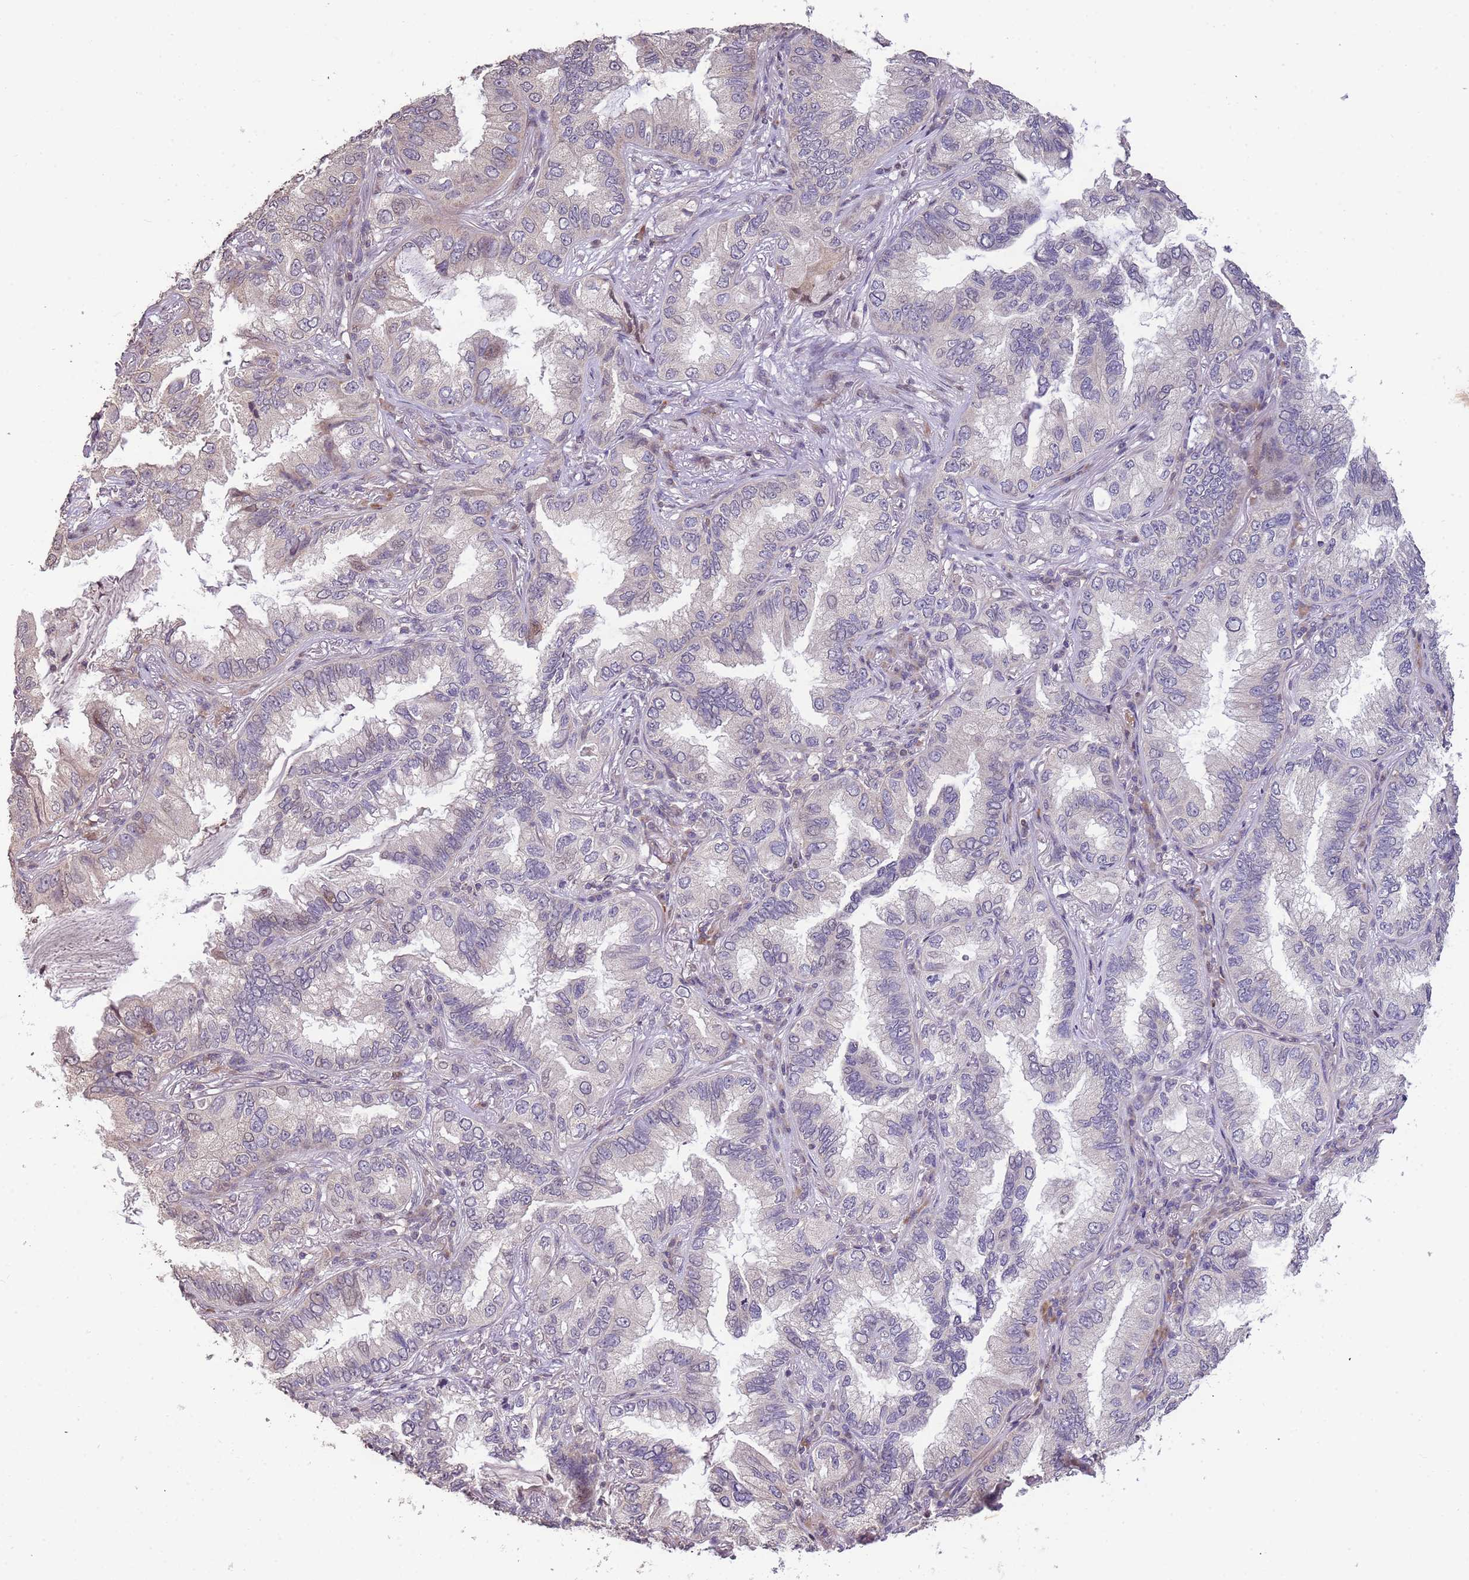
{"staining": {"intensity": "negative", "quantity": "none", "location": "none"}, "tissue": "lung cancer", "cell_type": "Tumor cells", "image_type": "cancer", "snomed": [{"axis": "morphology", "description": "Adenocarcinoma, NOS"}, {"axis": "topography", "description": "Lung"}], "caption": "Protein analysis of lung cancer (adenocarcinoma) demonstrates no significant staining in tumor cells. (Brightfield microscopy of DAB (3,3'-diaminobenzidine) immunohistochemistry (IHC) at high magnification).", "gene": "SLC16A4", "patient": {"sex": "female", "age": 69}}